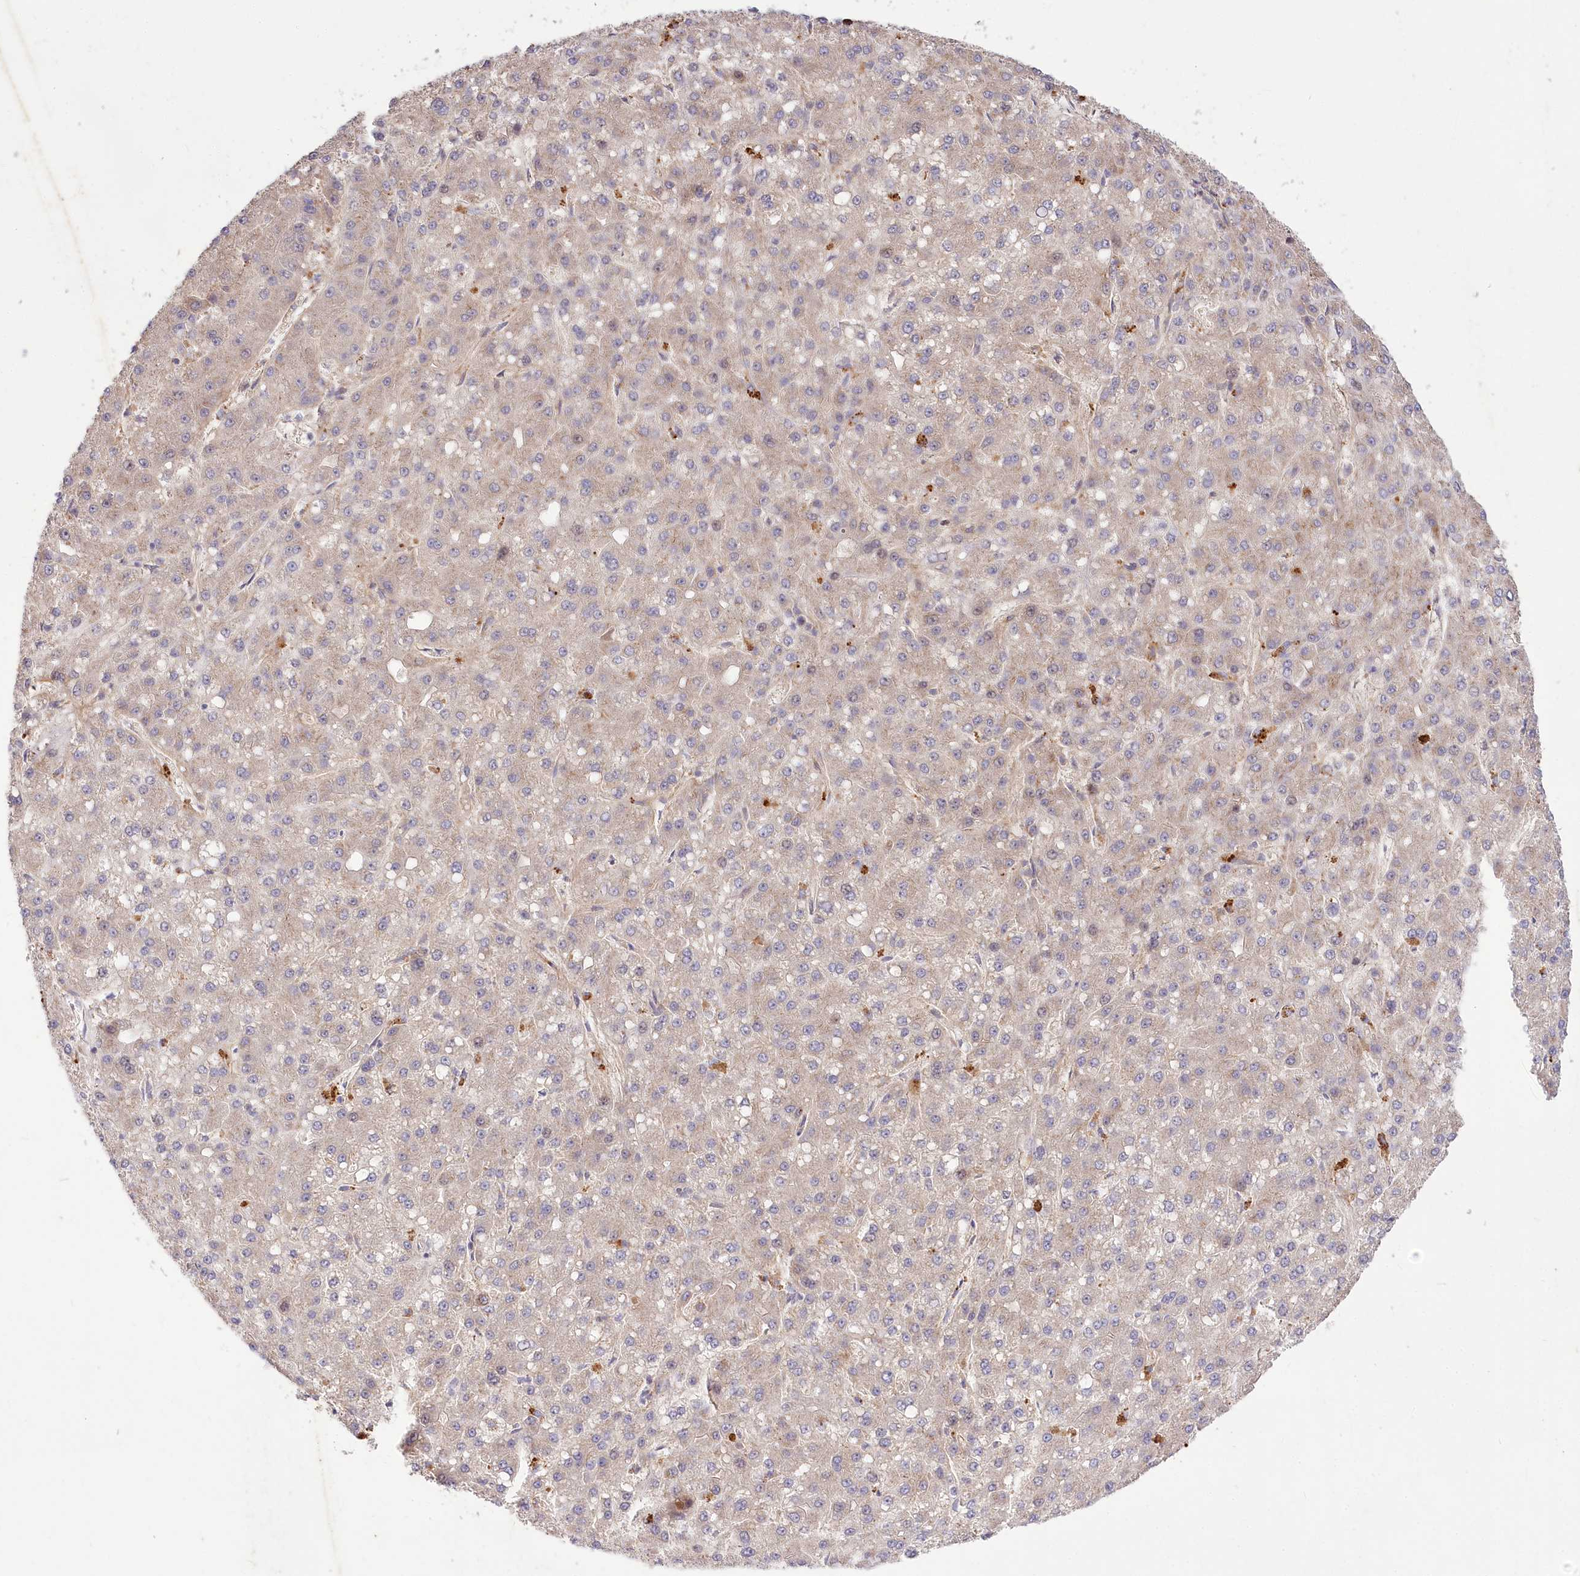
{"staining": {"intensity": "negative", "quantity": "none", "location": "none"}, "tissue": "liver cancer", "cell_type": "Tumor cells", "image_type": "cancer", "snomed": [{"axis": "morphology", "description": "Carcinoma, Hepatocellular, NOS"}, {"axis": "topography", "description": "Liver"}], "caption": "An immunohistochemistry (IHC) micrograph of liver hepatocellular carcinoma is shown. There is no staining in tumor cells of liver hepatocellular carcinoma.", "gene": "TRUB1", "patient": {"sex": "male", "age": 67}}